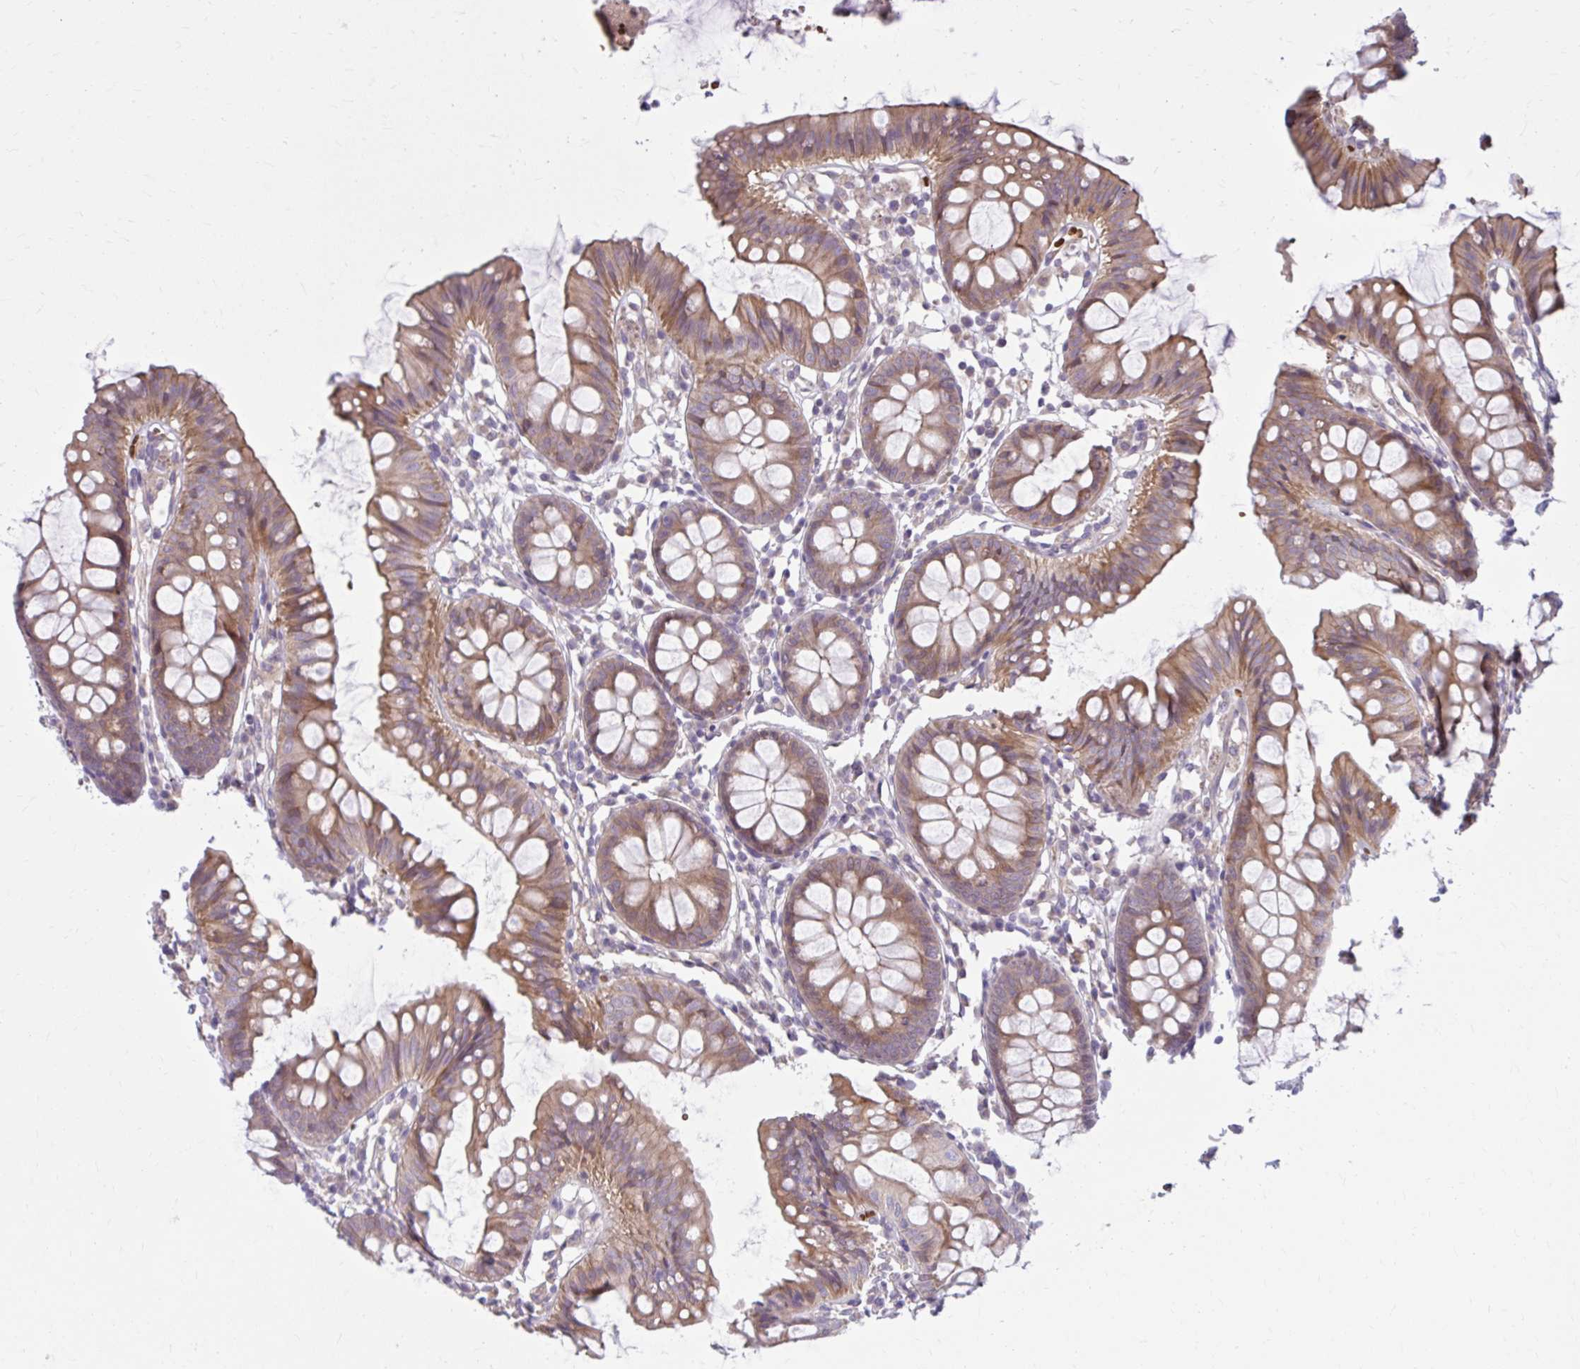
{"staining": {"intensity": "moderate", "quantity": ">75%", "location": "cytoplasmic/membranous"}, "tissue": "colon", "cell_type": "Endothelial cells", "image_type": "normal", "snomed": [{"axis": "morphology", "description": "Normal tissue, NOS"}, {"axis": "topography", "description": "Colon"}], "caption": "Moderate cytoplasmic/membranous protein expression is identified in about >75% of endothelial cells in colon.", "gene": "SNF8", "patient": {"sex": "female", "age": 84}}